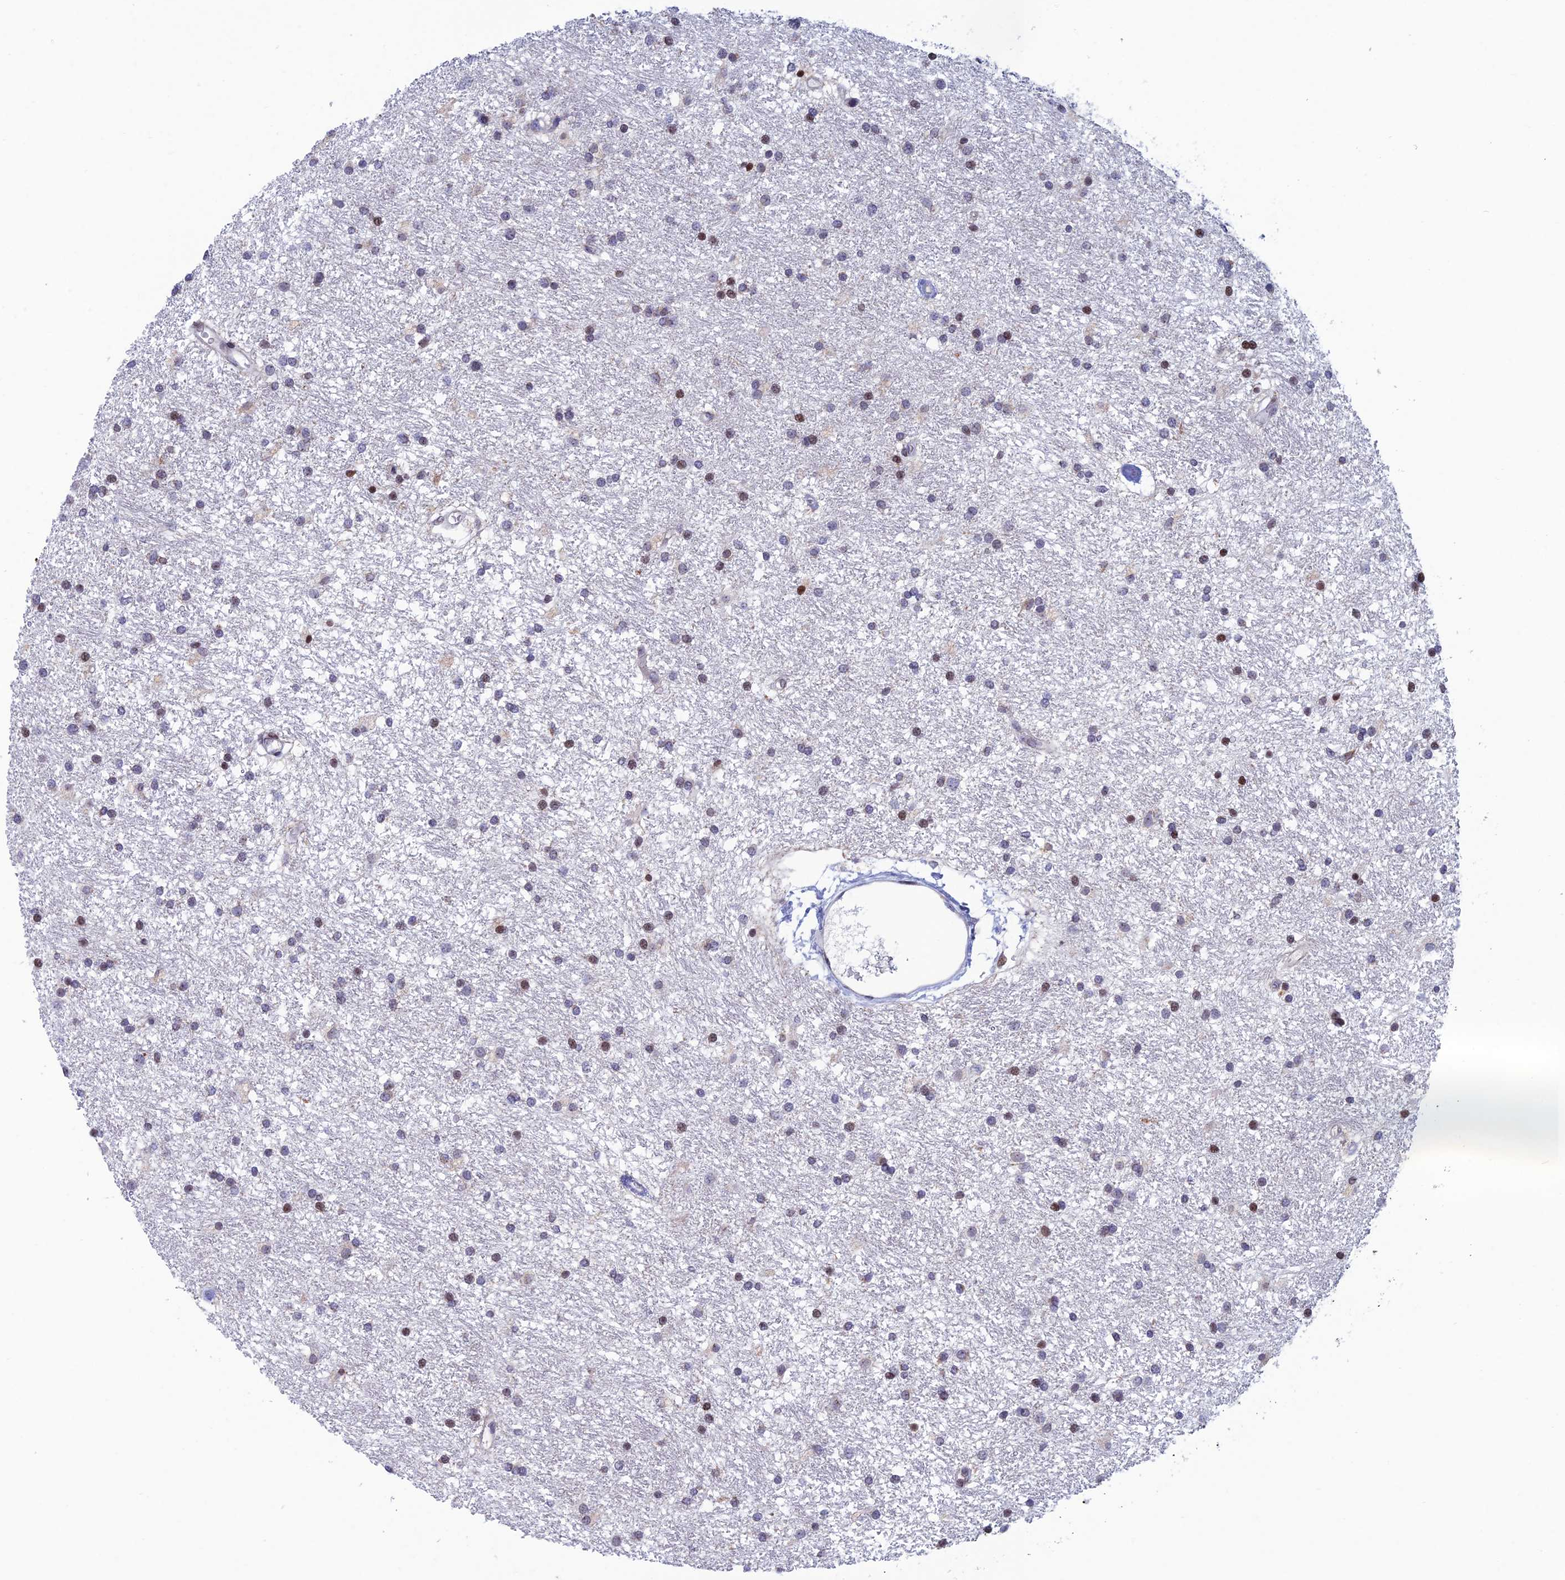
{"staining": {"intensity": "moderate", "quantity": "<25%", "location": "nuclear"}, "tissue": "glioma", "cell_type": "Tumor cells", "image_type": "cancer", "snomed": [{"axis": "morphology", "description": "Glioma, malignant, High grade"}, {"axis": "topography", "description": "Brain"}], "caption": "Immunohistochemistry of human glioma exhibits low levels of moderate nuclear staining in about <25% of tumor cells.", "gene": "AFF3", "patient": {"sex": "male", "age": 77}}